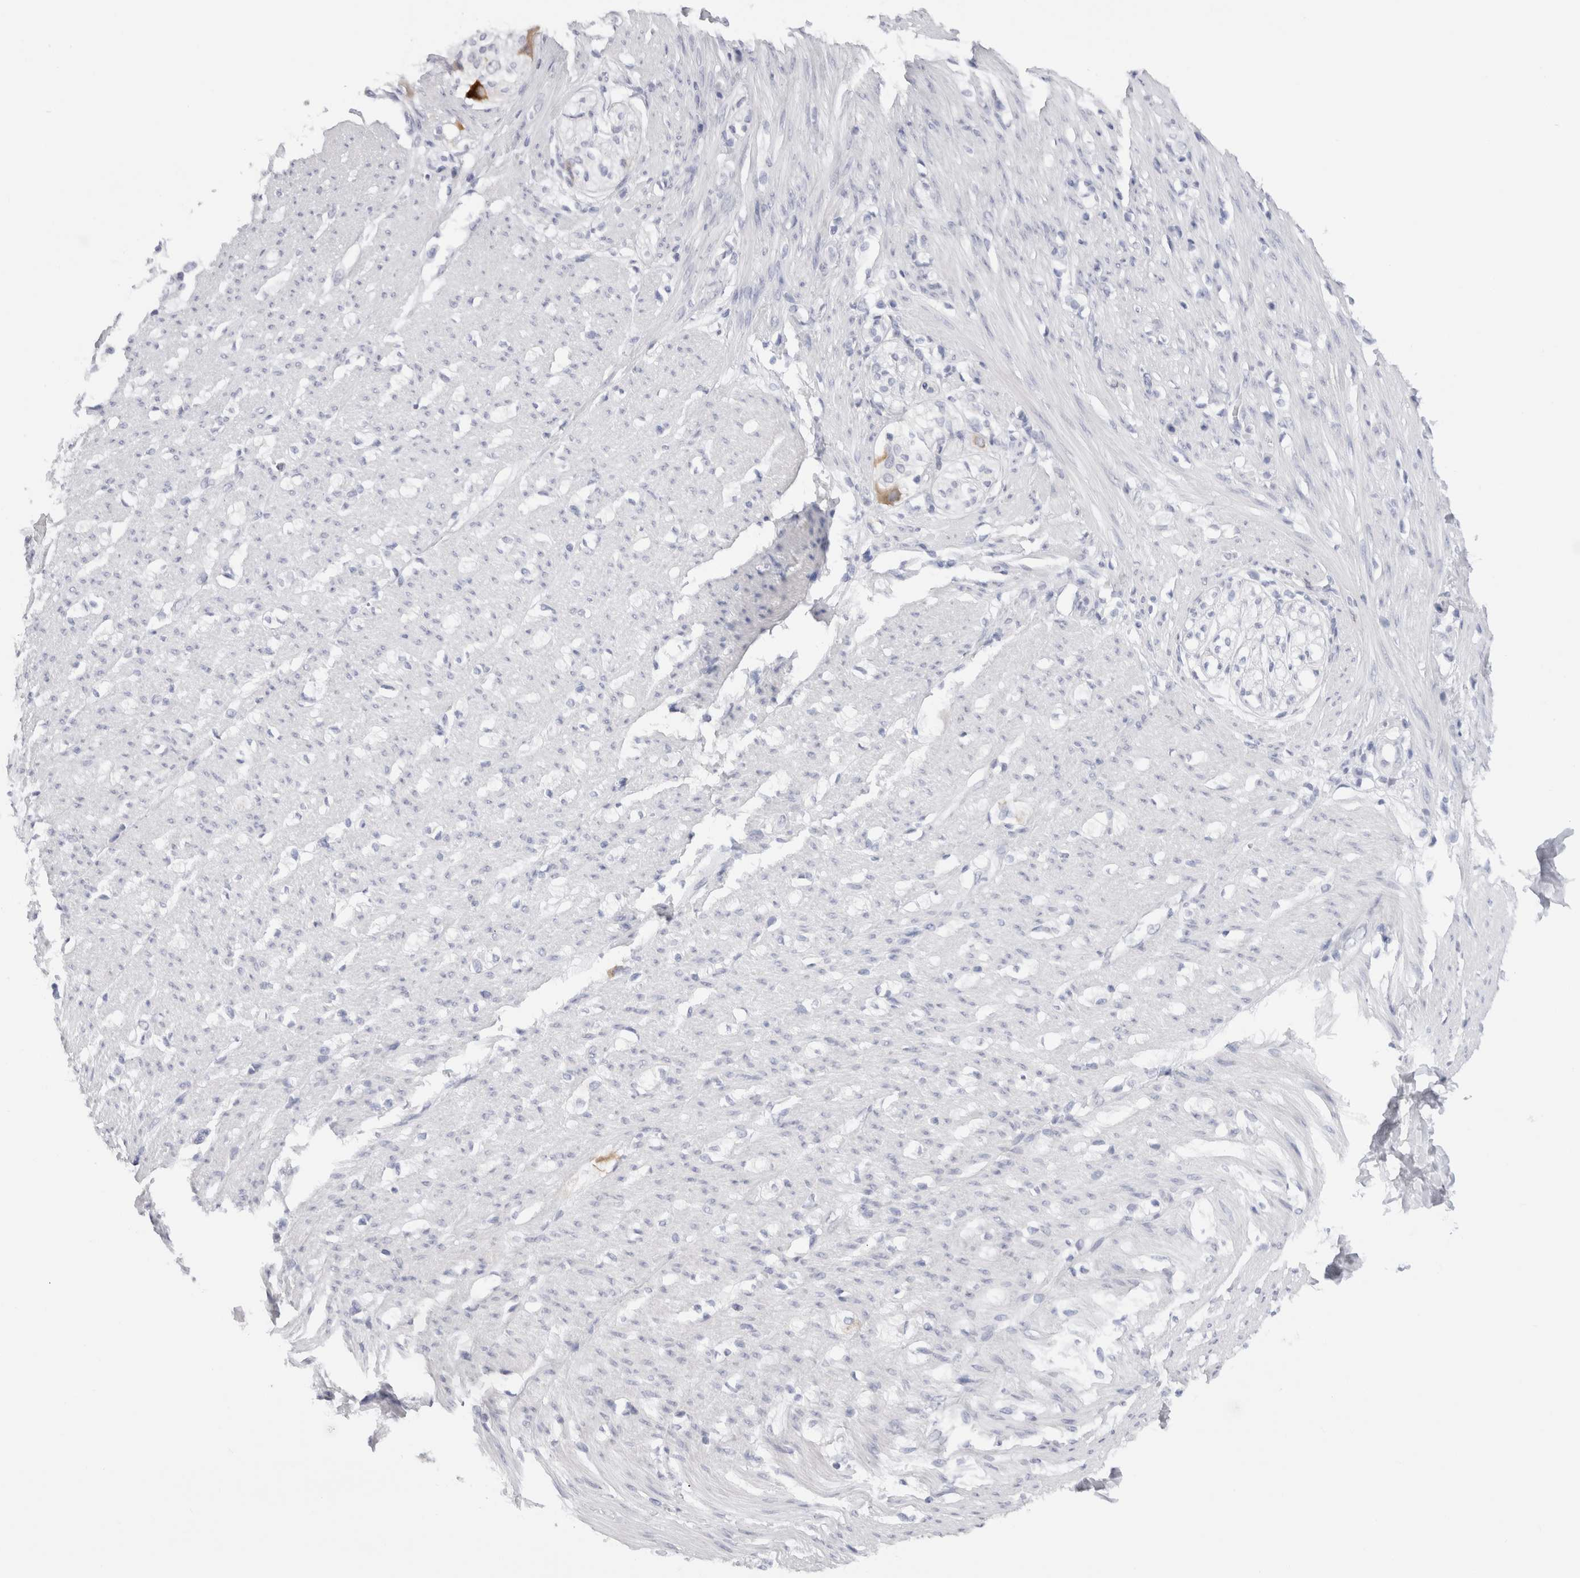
{"staining": {"intensity": "negative", "quantity": "none", "location": "none"}, "tissue": "smooth muscle", "cell_type": "Smooth muscle cells", "image_type": "normal", "snomed": [{"axis": "morphology", "description": "Normal tissue, NOS"}, {"axis": "morphology", "description": "Adenocarcinoma, NOS"}, {"axis": "topography", "description": "Colon"}, {"axis": "topography", "description": "Peripheral nerve tissue"}], "caption": "The immunohistochemistry micrograph has no significant positivity in smooth muscle cells of smooth muscle. The staining is performed using DAB brown chromogen with nuclei counter-stained in using hematoxylin.", "gene": "C9orf50", "patient": {"sex": "male", "age": 14}}